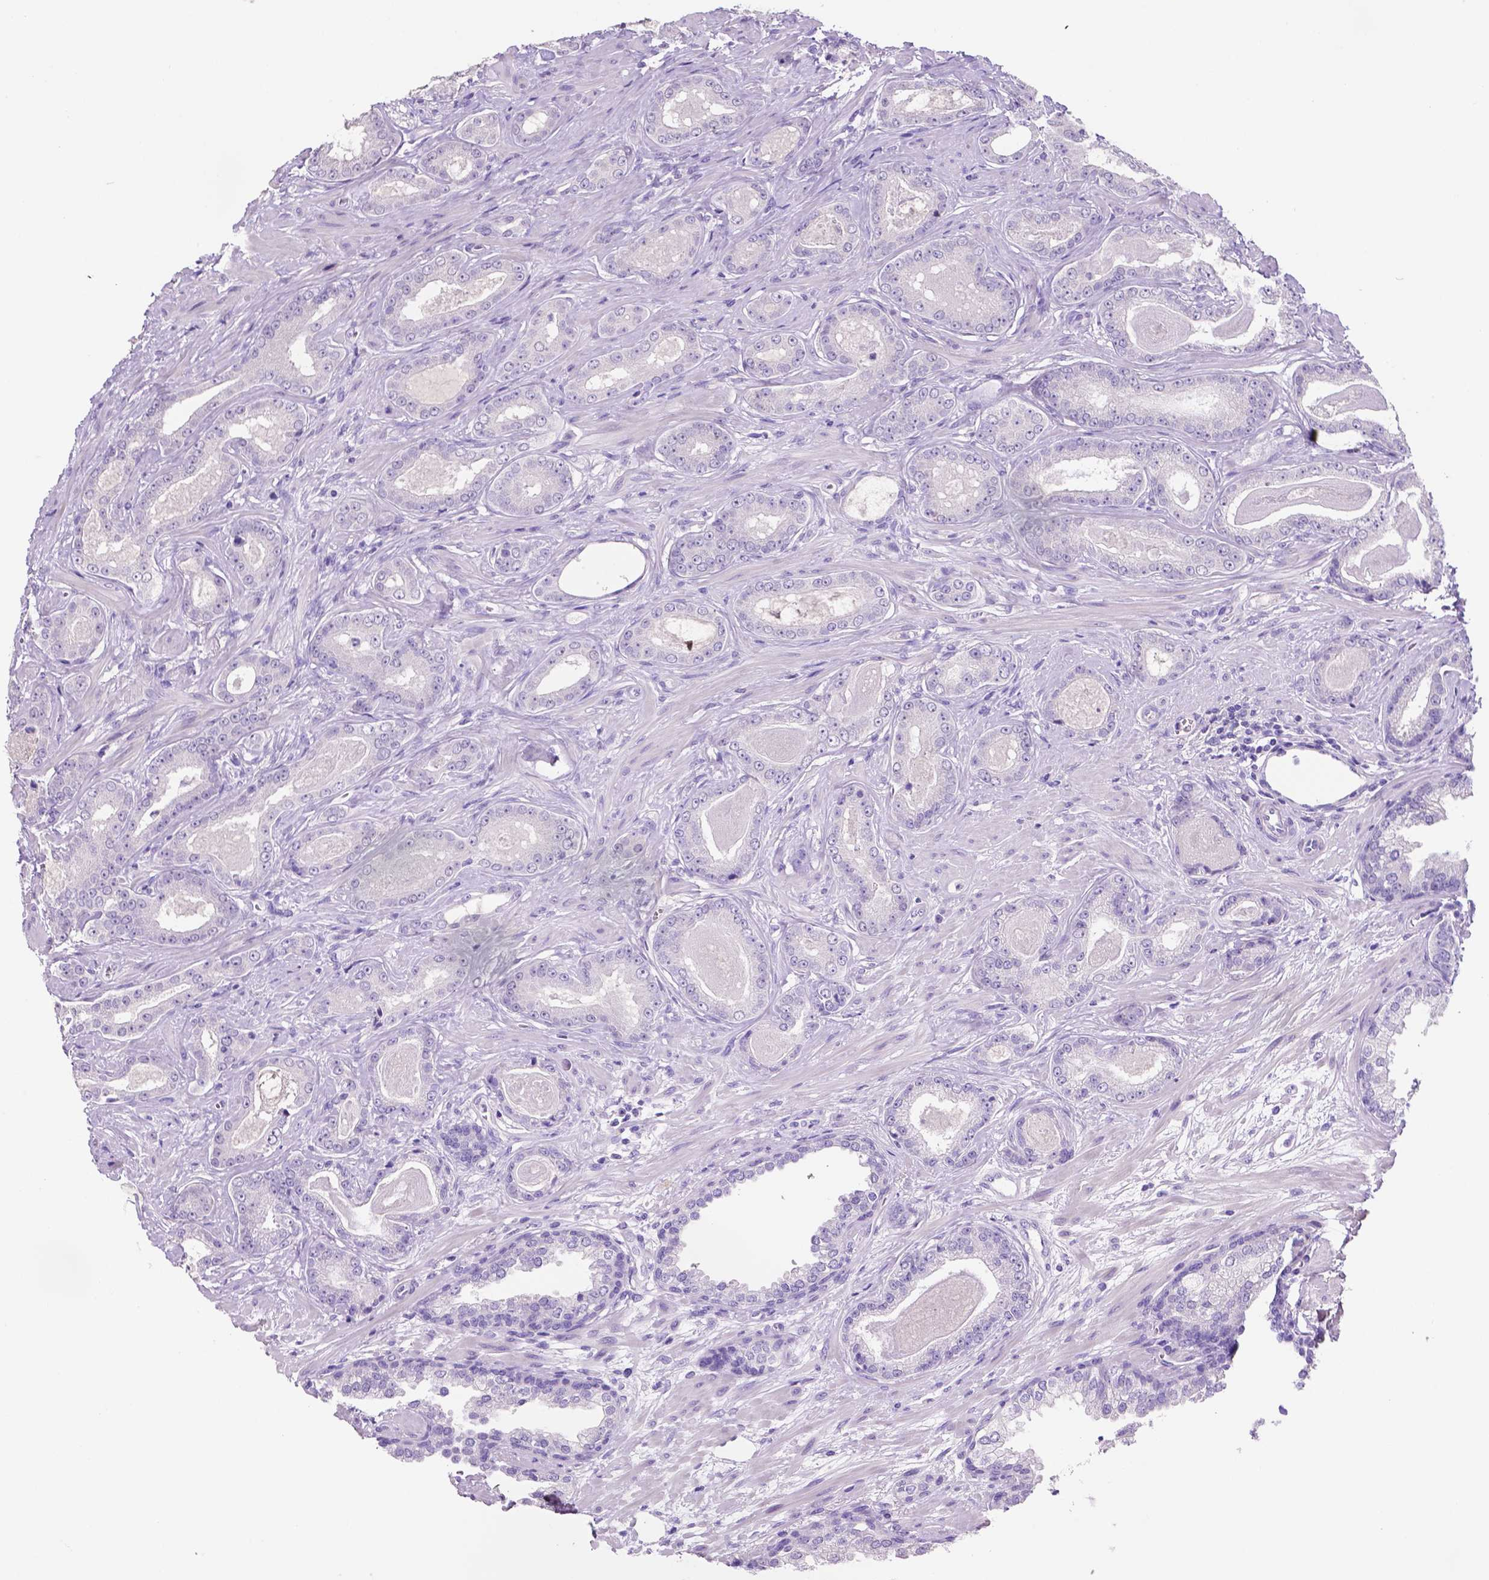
{"staining": {"intensity": "negative", "quantity": "none", "location": "none"}, "tissue": "prostate cancer", "cell_type": "Tumor cells", "image_type": "cancer", "snomed": [{"axis": "morphology", "description": "Adenocarcinoma, Low grade"}, {"axis": "topography", "description": "Prostate"}], "caption": "IHC micrograph of neoplastic tissue: human adenocarcinoma (low-grade) (prostate) stained with DAB (3,3'-diaminobenzidine) shows no significant protein positivity in tumor cells. Brightfield microscopy of immunohistochemistry (IHC) stained with DAB (brown) and hematoxylin (blue), captured at high magnification.", "gene": "SLC22A2", "patient": {"sex": "male", "age": 61}}